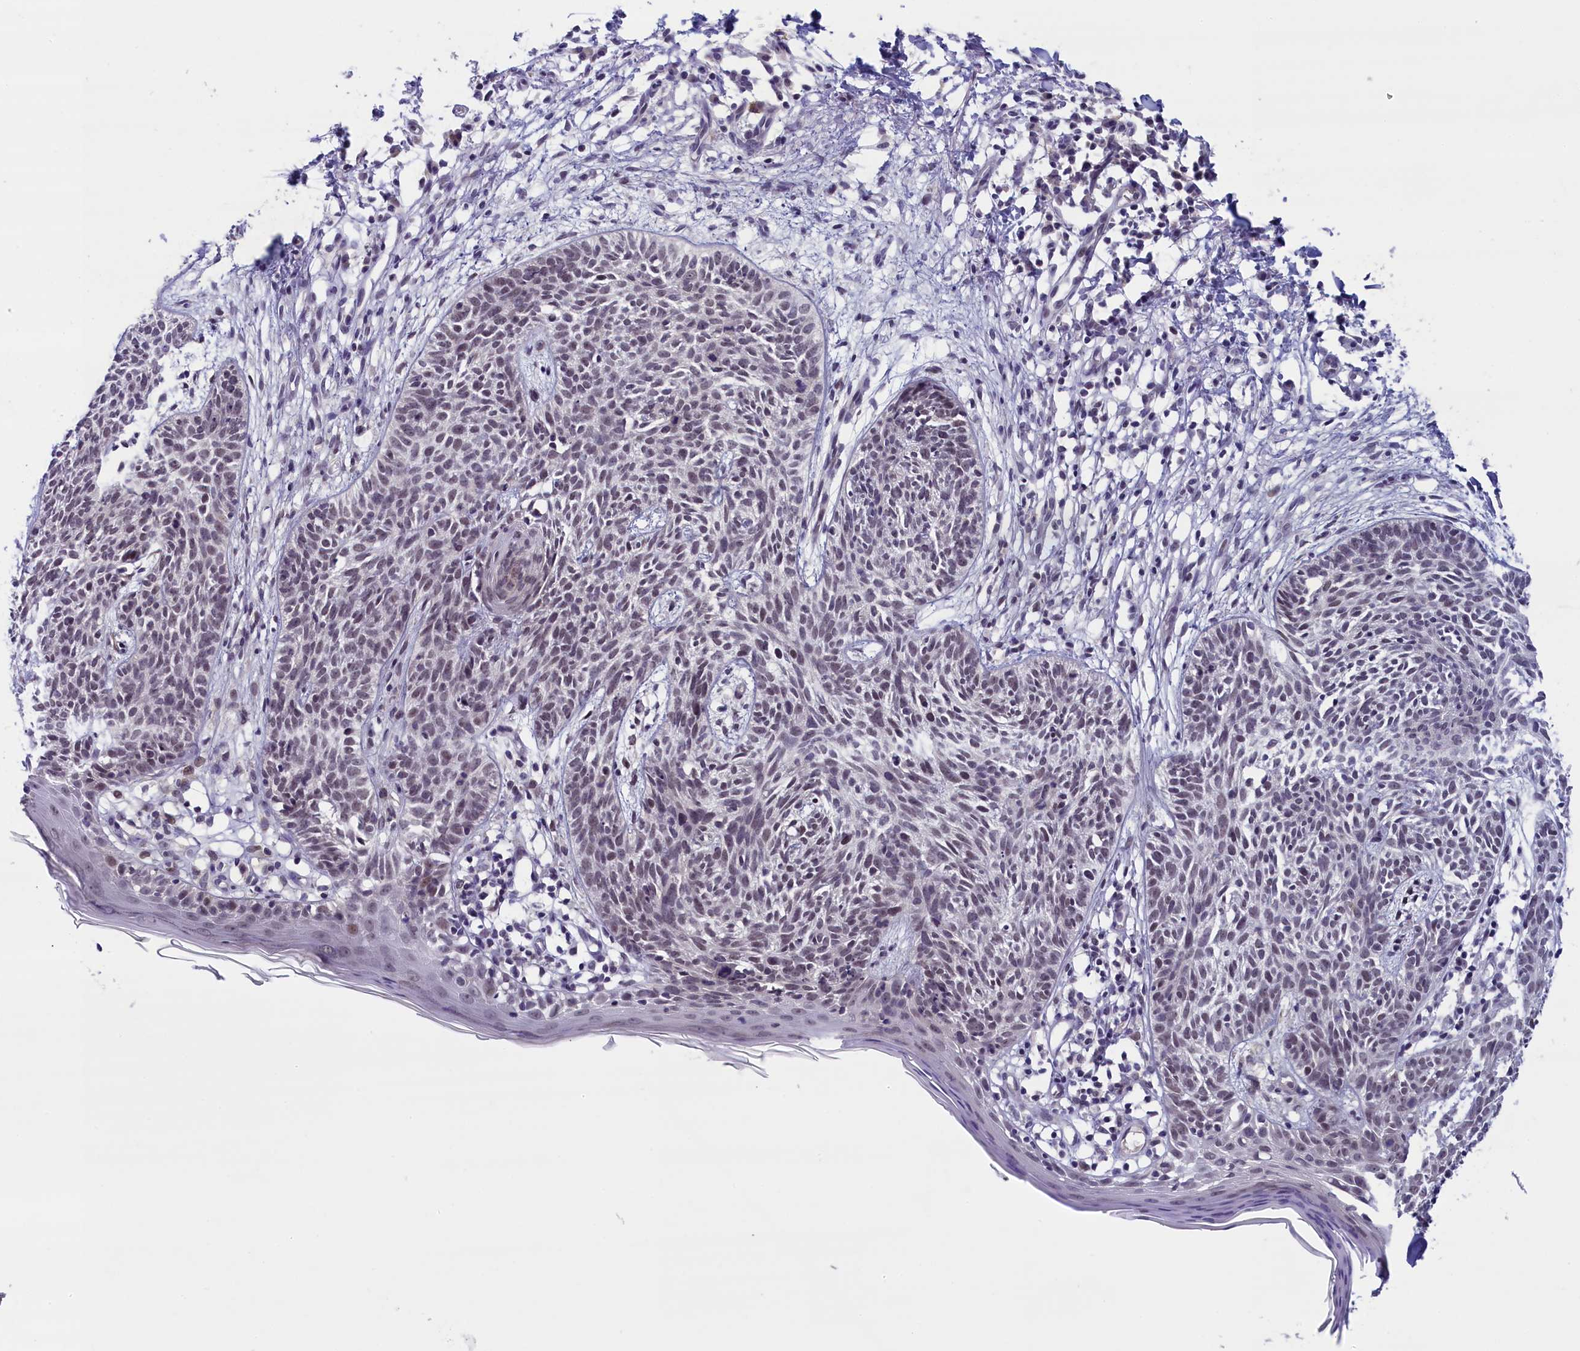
{"staining": {"intensity": "weak", "quantity": "25%-75%", "location": "nuclear"}, "tissue": "skin cancer", "cell_type": "Tumor cells", "image_type": "cancer", "snomed": [{"axis": "morphology", "description": "Basal cell carcinoma"}, {"axis": "topography", "description": "Skin"}], "caption": "Skin cancer (basal cell carcinoma) was stained to show a protein in brown. There is low levels of weak nuclear expression in approximately 25%-75% of tumor cells. The staining was performed using DAB (3,3'-diaminobenzidine), with brown indicating positive protein expression. Nuclei are stained blue with hematoxylin.", "gene": "CRAMP1", "patient": {"sex": "female", "age": 66}}